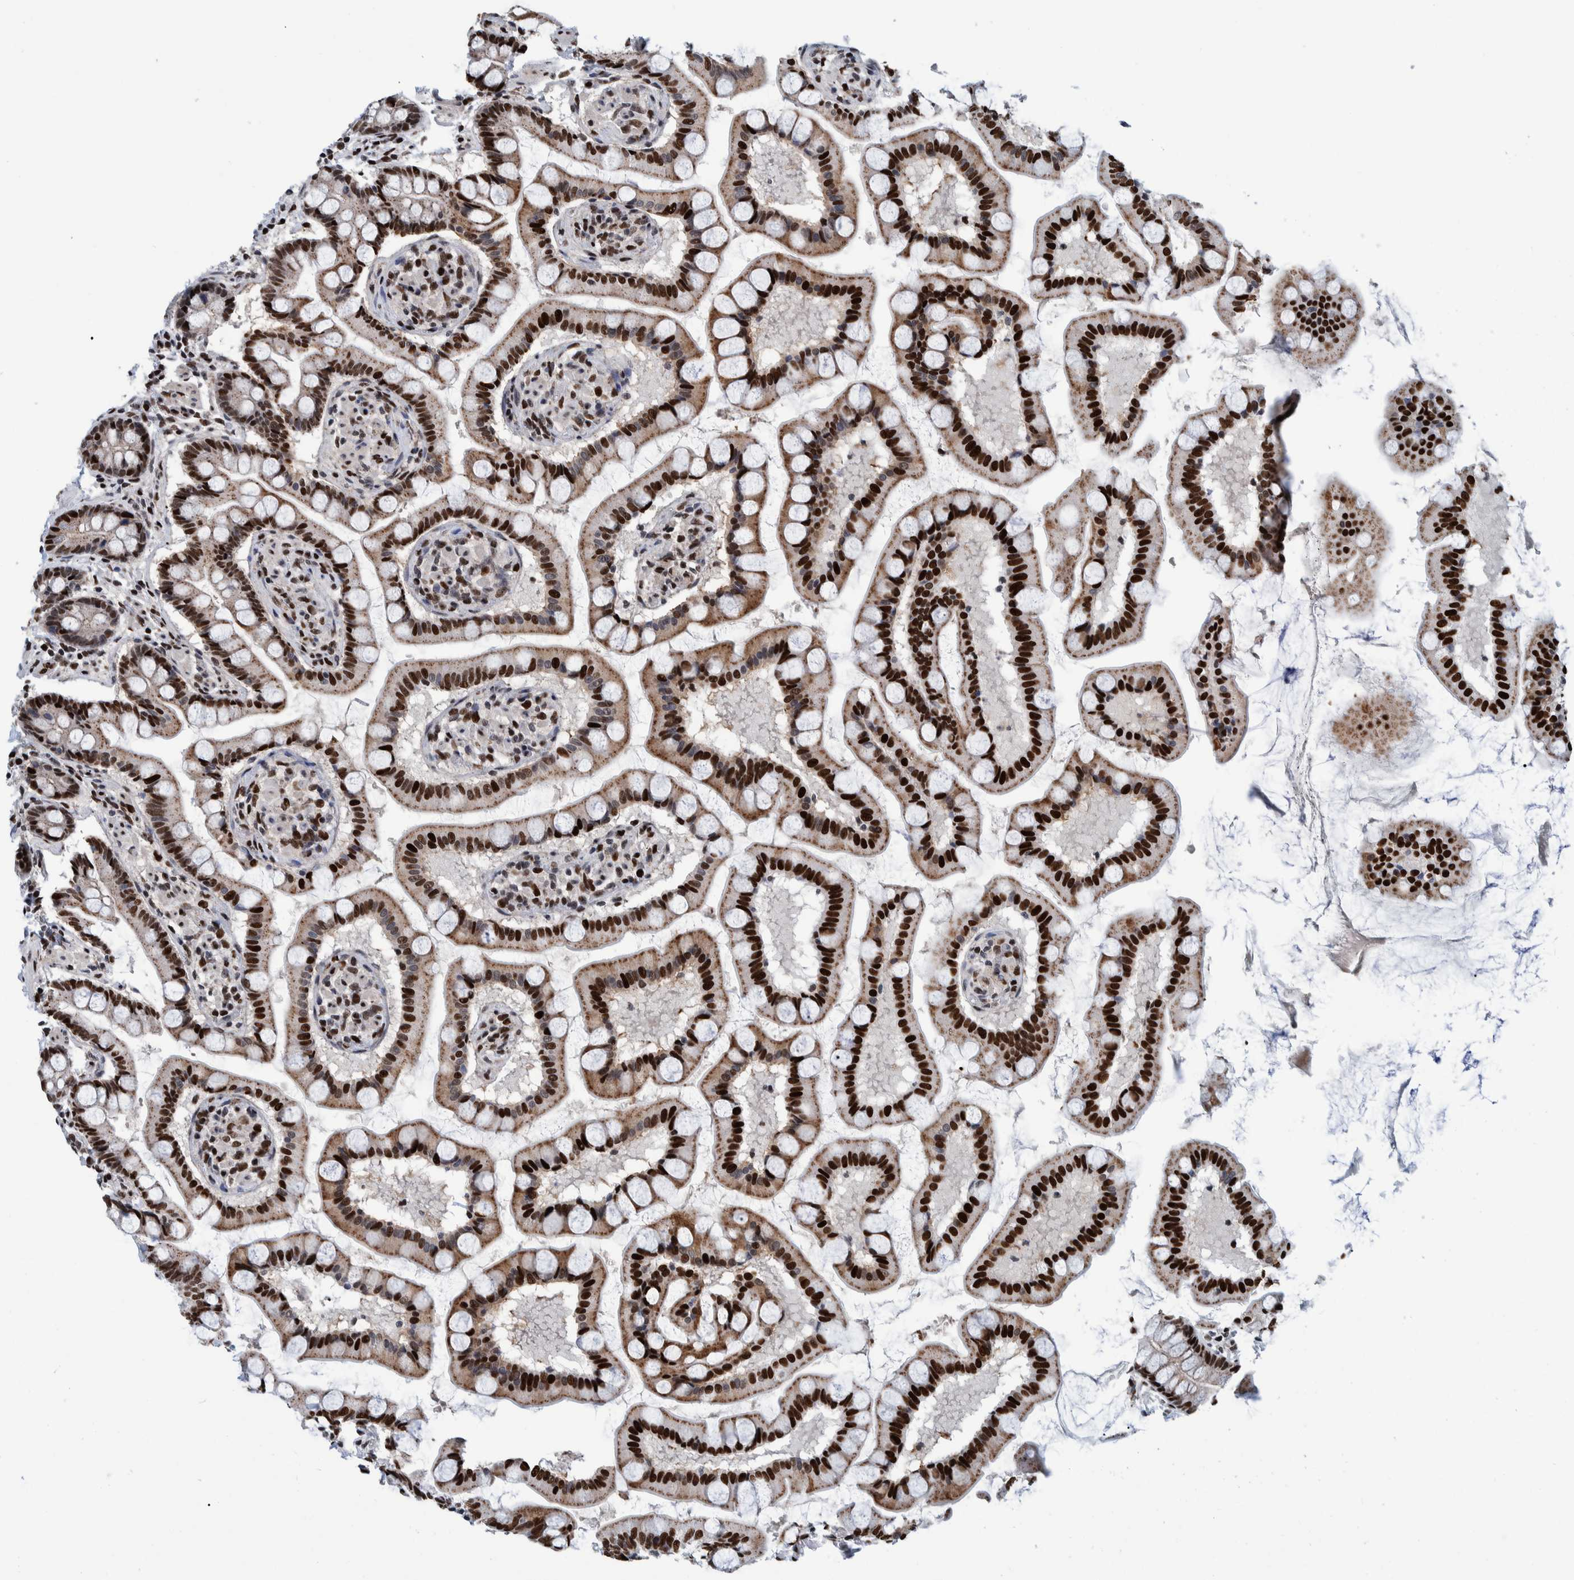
{"staining": {"intensity": "strong", "quantity": ">75%", "location": "cytoplasmic/membranous,nuclear"}, "tissue": "small intestine", "cell_type": "Glandular cells", "image_type": "normal", "snomed": [{"axis": "morphology", "description": "Normal tissue, NOS"}, {"axis": "topography", "description": "Small intestine"}], "caption": "The micrograph displays immunohistochemical staining of unremarkable small intestine. There is strong cytoplasmic/membranous,nuclear expression is identified in approximately >75% of glandular cells.", "gene": "HEATR9", "patient": {"sex": "male", "age": 41}}